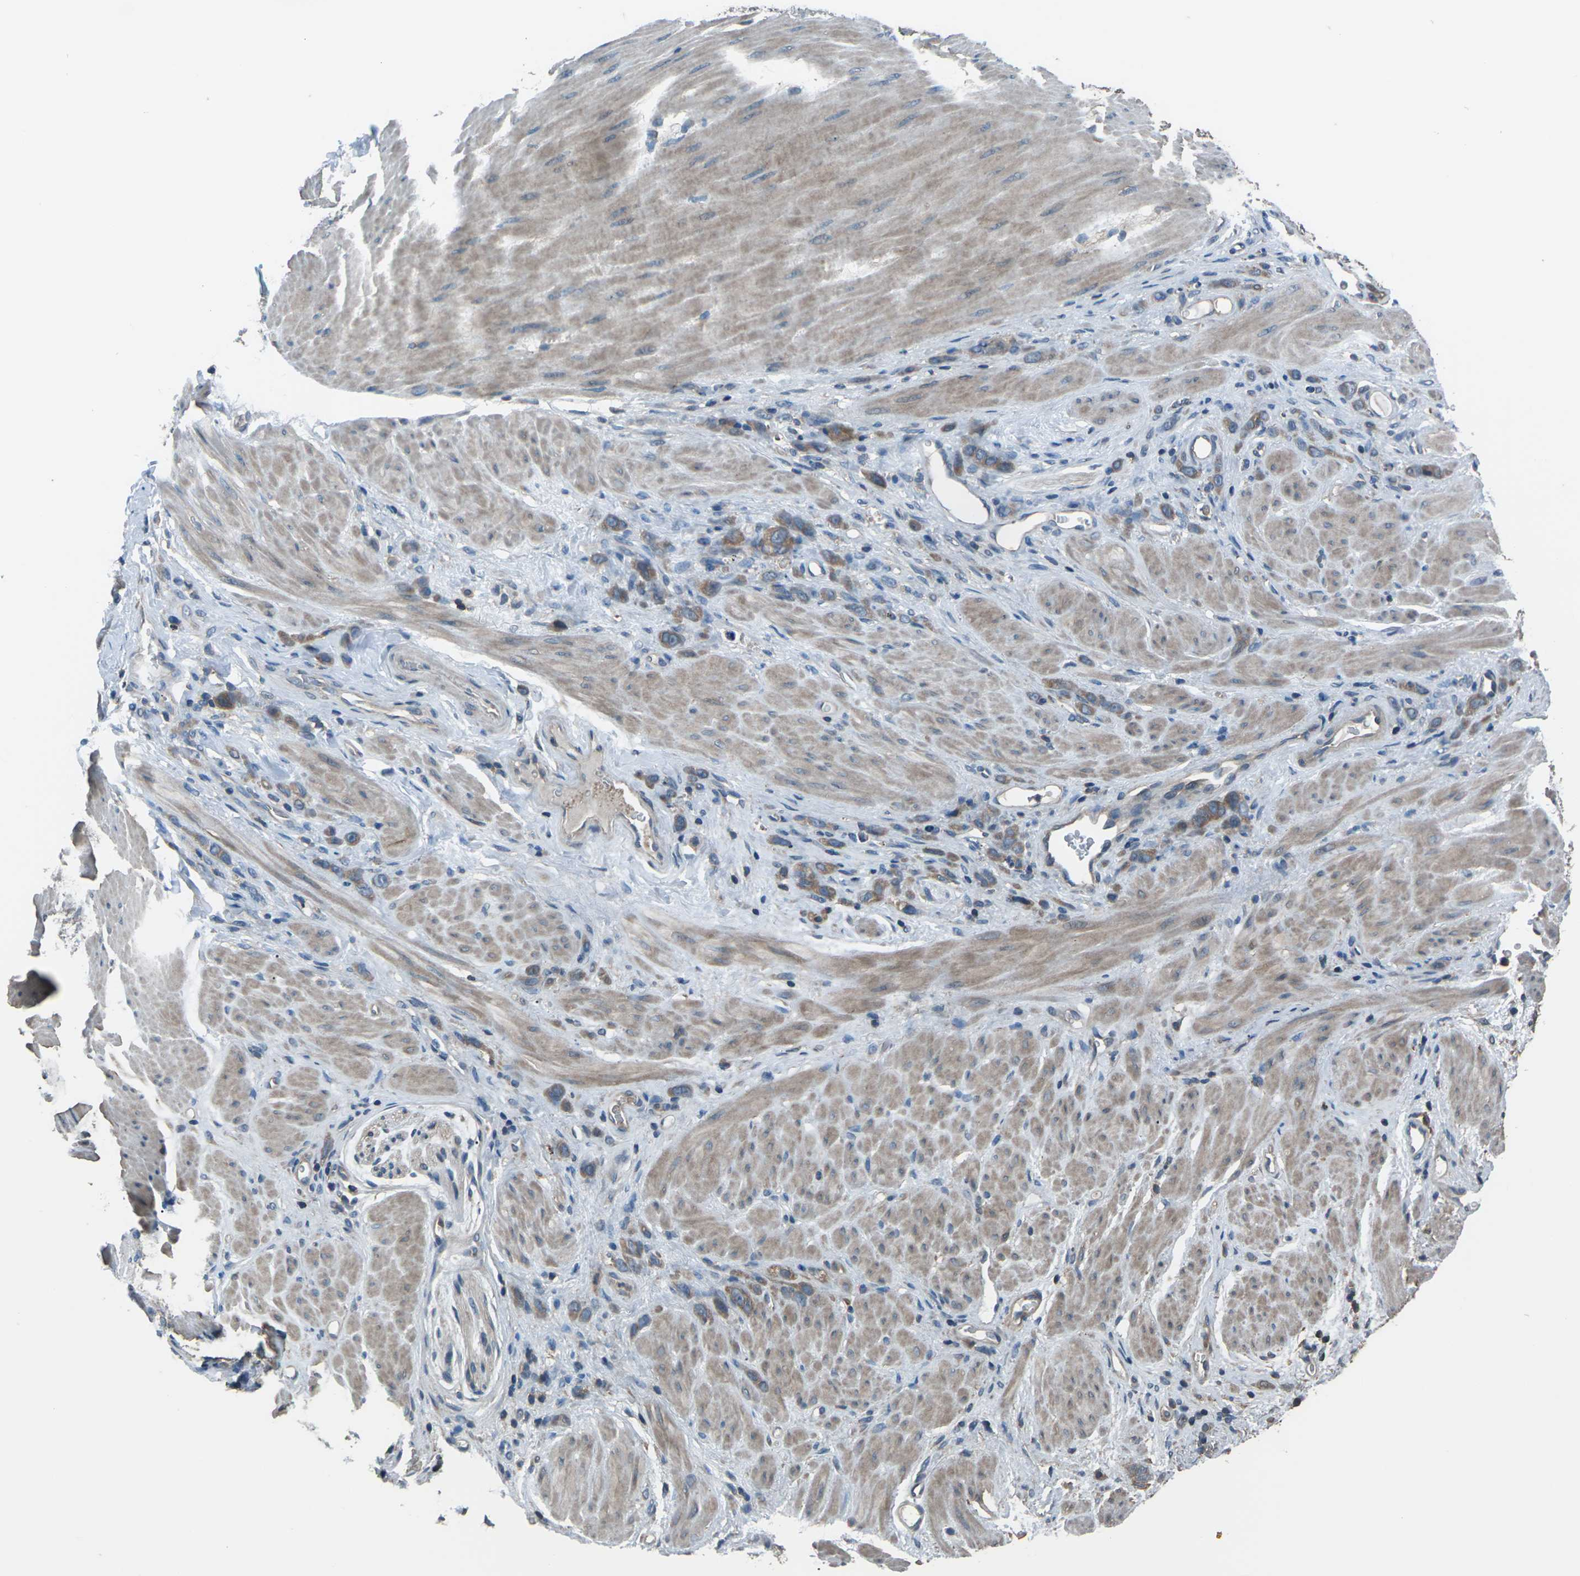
{"staining": {"intensity": "moderate", "quantity": ">75%", "location": "cytoplasmic/membranous"}, "tissue": "stomach cancer", "cell_type": "Tumor cells", "image_type": "cancer", "snomed": [{"axis": "morphology", "description": "Normal tissue, NOS"}, {"axis": "morphology", "description": "Adenocarcinoma, NOS"}, {"axis": "topography", "description": "Stomach"}], "caption": "IHC histopathology image of neoplastic tissue: human stomach cancer (adenocarcinoma) stained using immunohistochemistry reveals medium levels of moderate protein expression localized specifically in the cytoplasmic/membranous of tumor cells, appearing as a cytoplasmic/membranous brown color.", "gene": "CMTM4", "patient": {"sex": "male", "age": 82}}